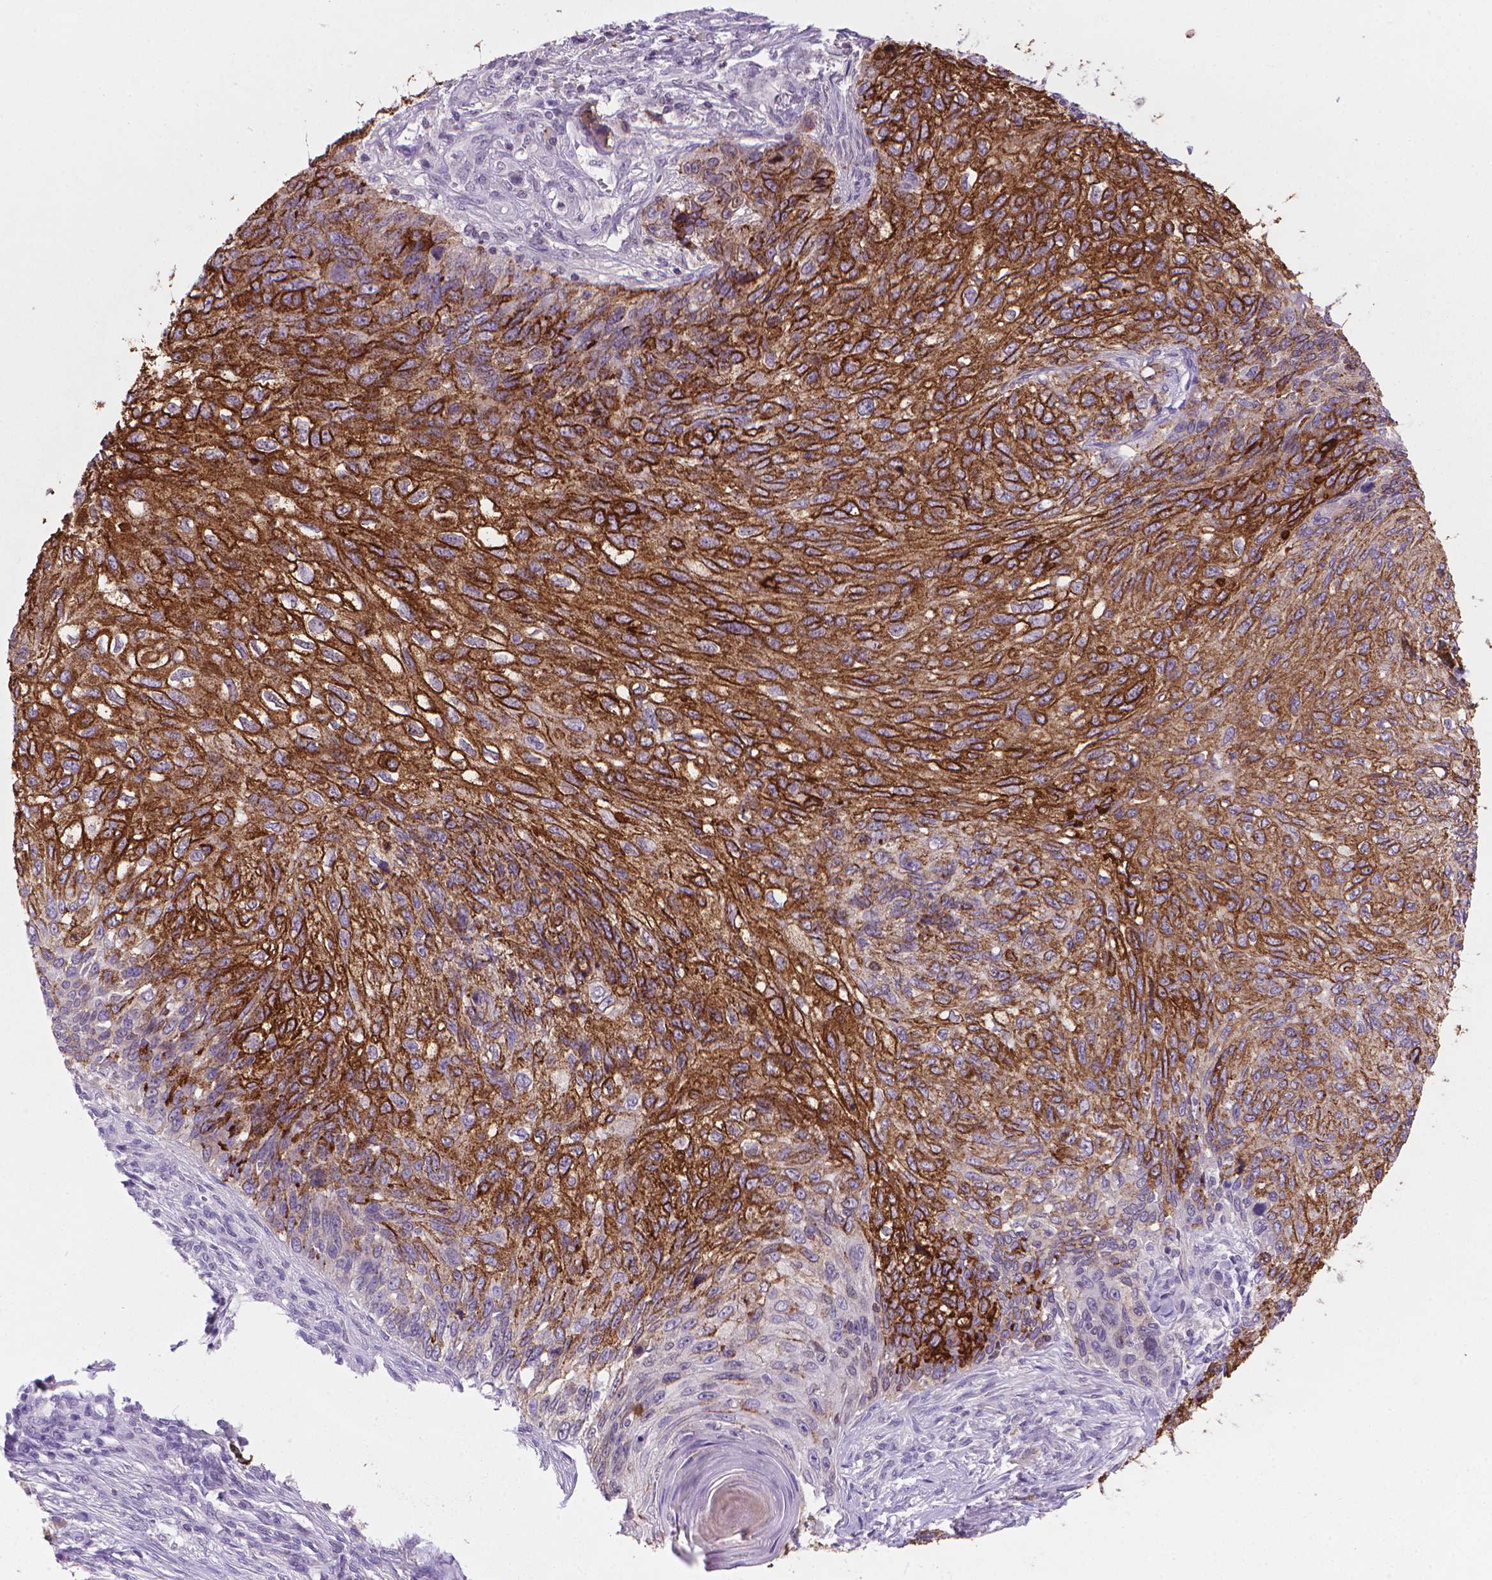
{"staining": {"intensity": "strong", "quantity": ">75%", "location": "cytoplasmic/membranous"}, "tissue": "skin cancer", "cell_type": "Tumor cells", "image_type": "cancer", "snomed": [{"axis": "morphology", "description": "Squamous cell carcinoma, NOS"}, {"axis": "topography", "description": "Skin"}], "caption": "An image showing strong cytoplasmic/membranous positivity in about >75% of tumor cells in squamous cell carcinoma (skin), as visualized by brown immunohistochemical staining.", "gene": "MUC1", "patient": {"sex": "male", "age": 92}}